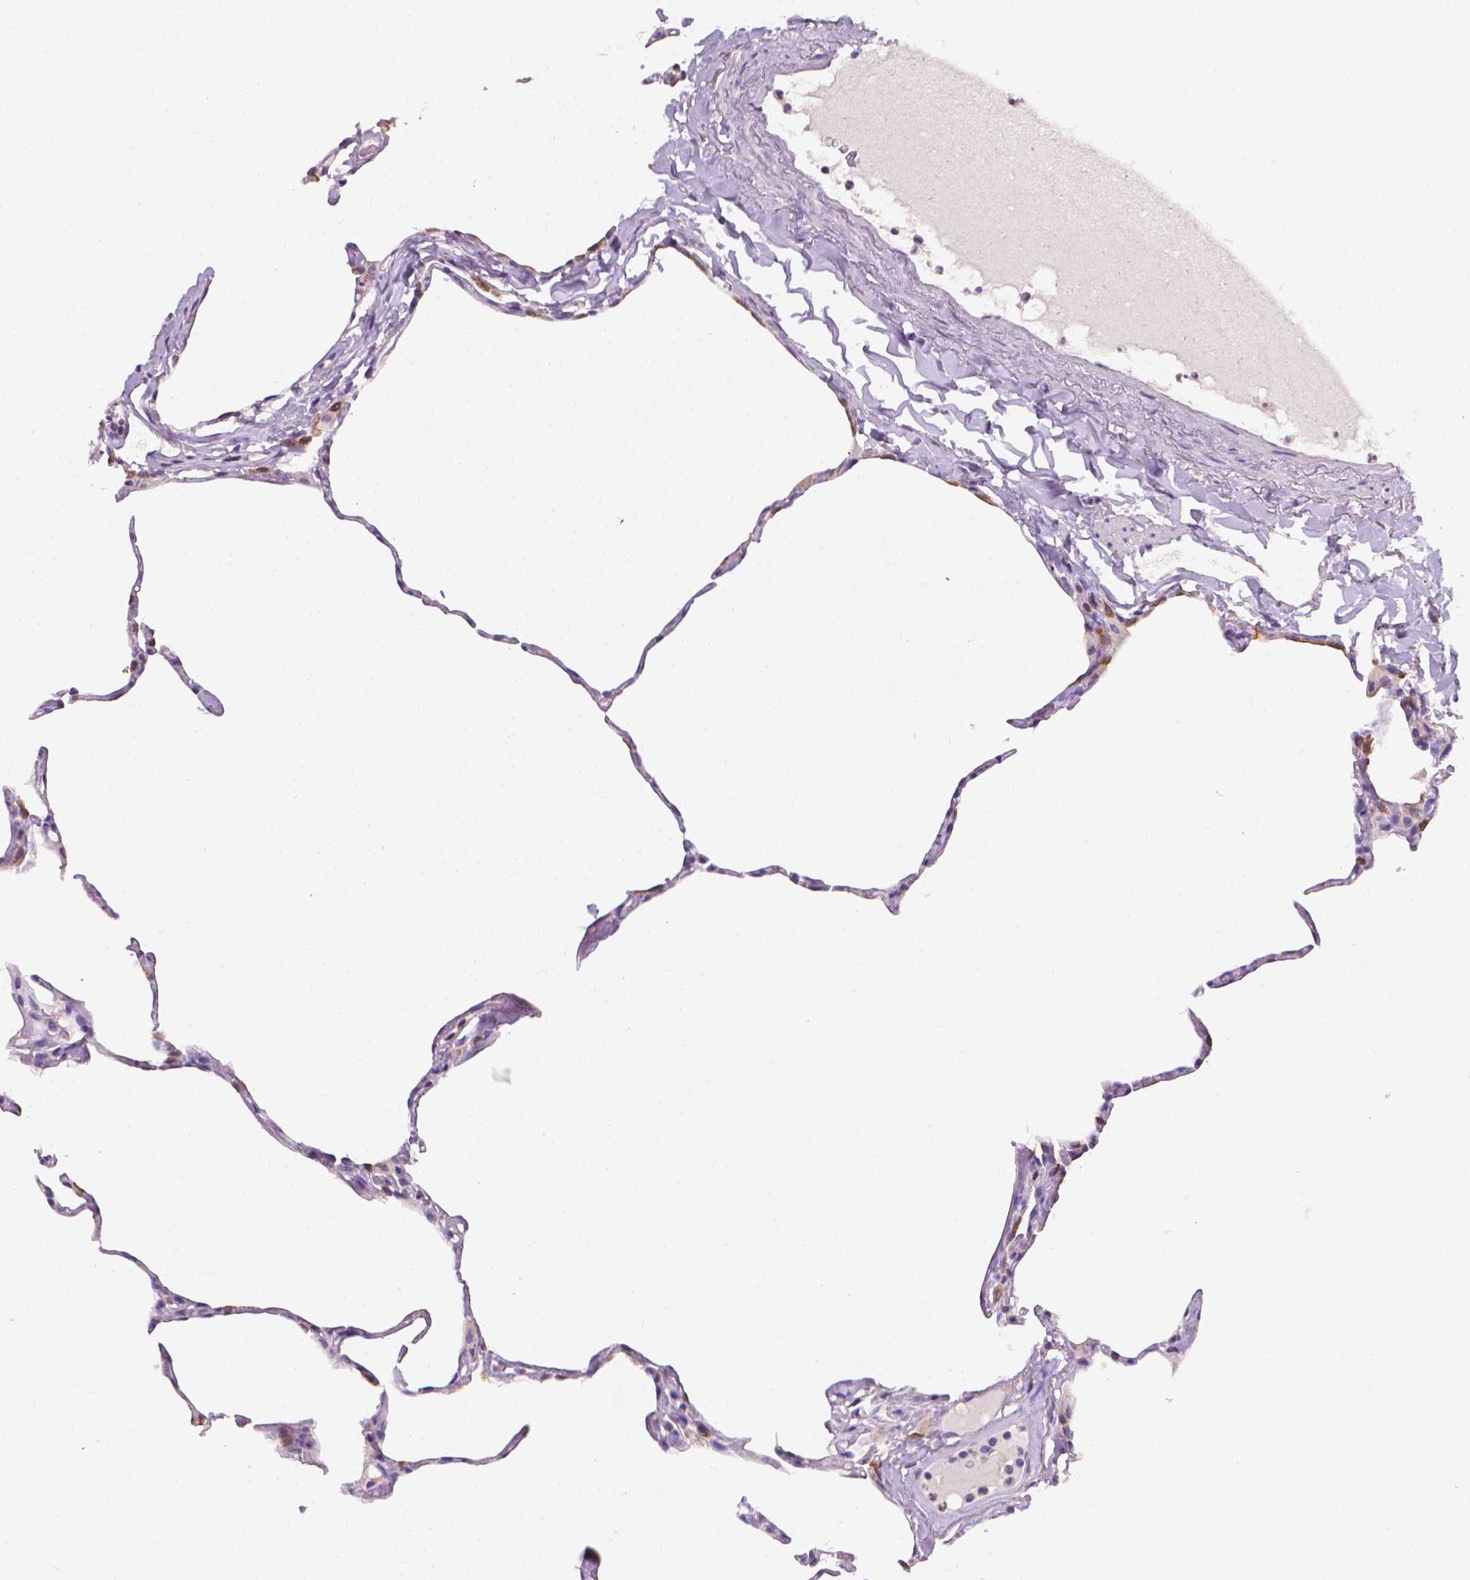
{"staining": {"intensity": "negative", "quantity": "none", "location": "none"}, "tissue": "lung", "cell_type": "Alveolar cells", "image_type": "normal", "snomed": [{"axis": "morphology", "description": "Normal tissue, NOS"}, {"axis": "topography", "description": "Lung"}], "caption": "IHC of benign lung reveals no staining in alveolar cells.", "gene": "FASN", "patient": {"sex": "male", "age": 65}}